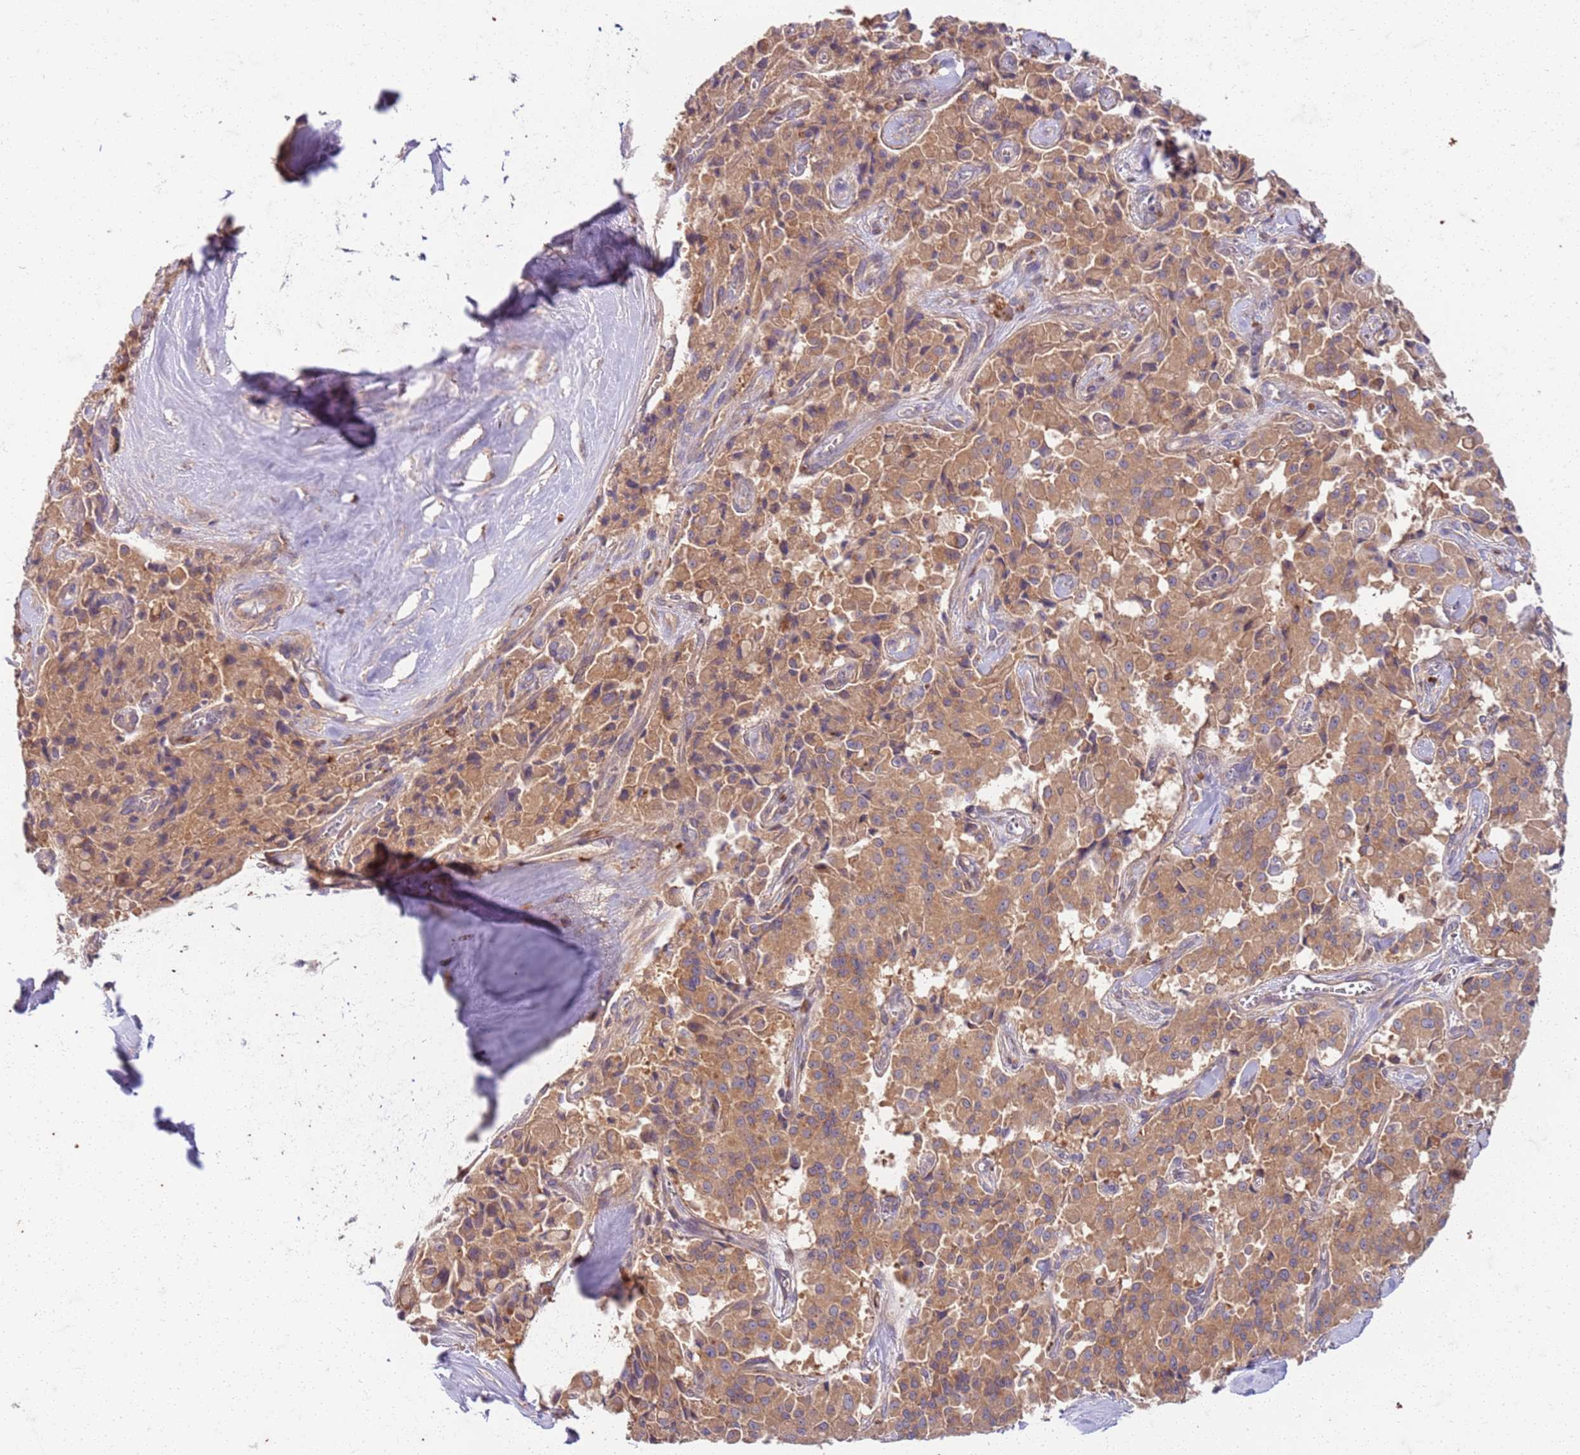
{"staining": {"intensity": "moderate", "quantity": ">75%", "location": "cytoplasmic/membranous"}, "tissue": "pancreatic cancer", "cell_type": "Tumor cells", "image_type": "cancer", "snomed": [{"axis": "morphology", "description": "Adenocarcinoma, NOS"}, {"axis": "topography", "description": "Pancreas"}], "caption": "Pancreatic cancer (adenocarcinoma) stained for a protein (brown) displays moderate cytoplasmic/membranous positive positivity in about >75% of tumor cells.", "gene": "OSBP", "patient": {"sex": "male", "age": 65}}